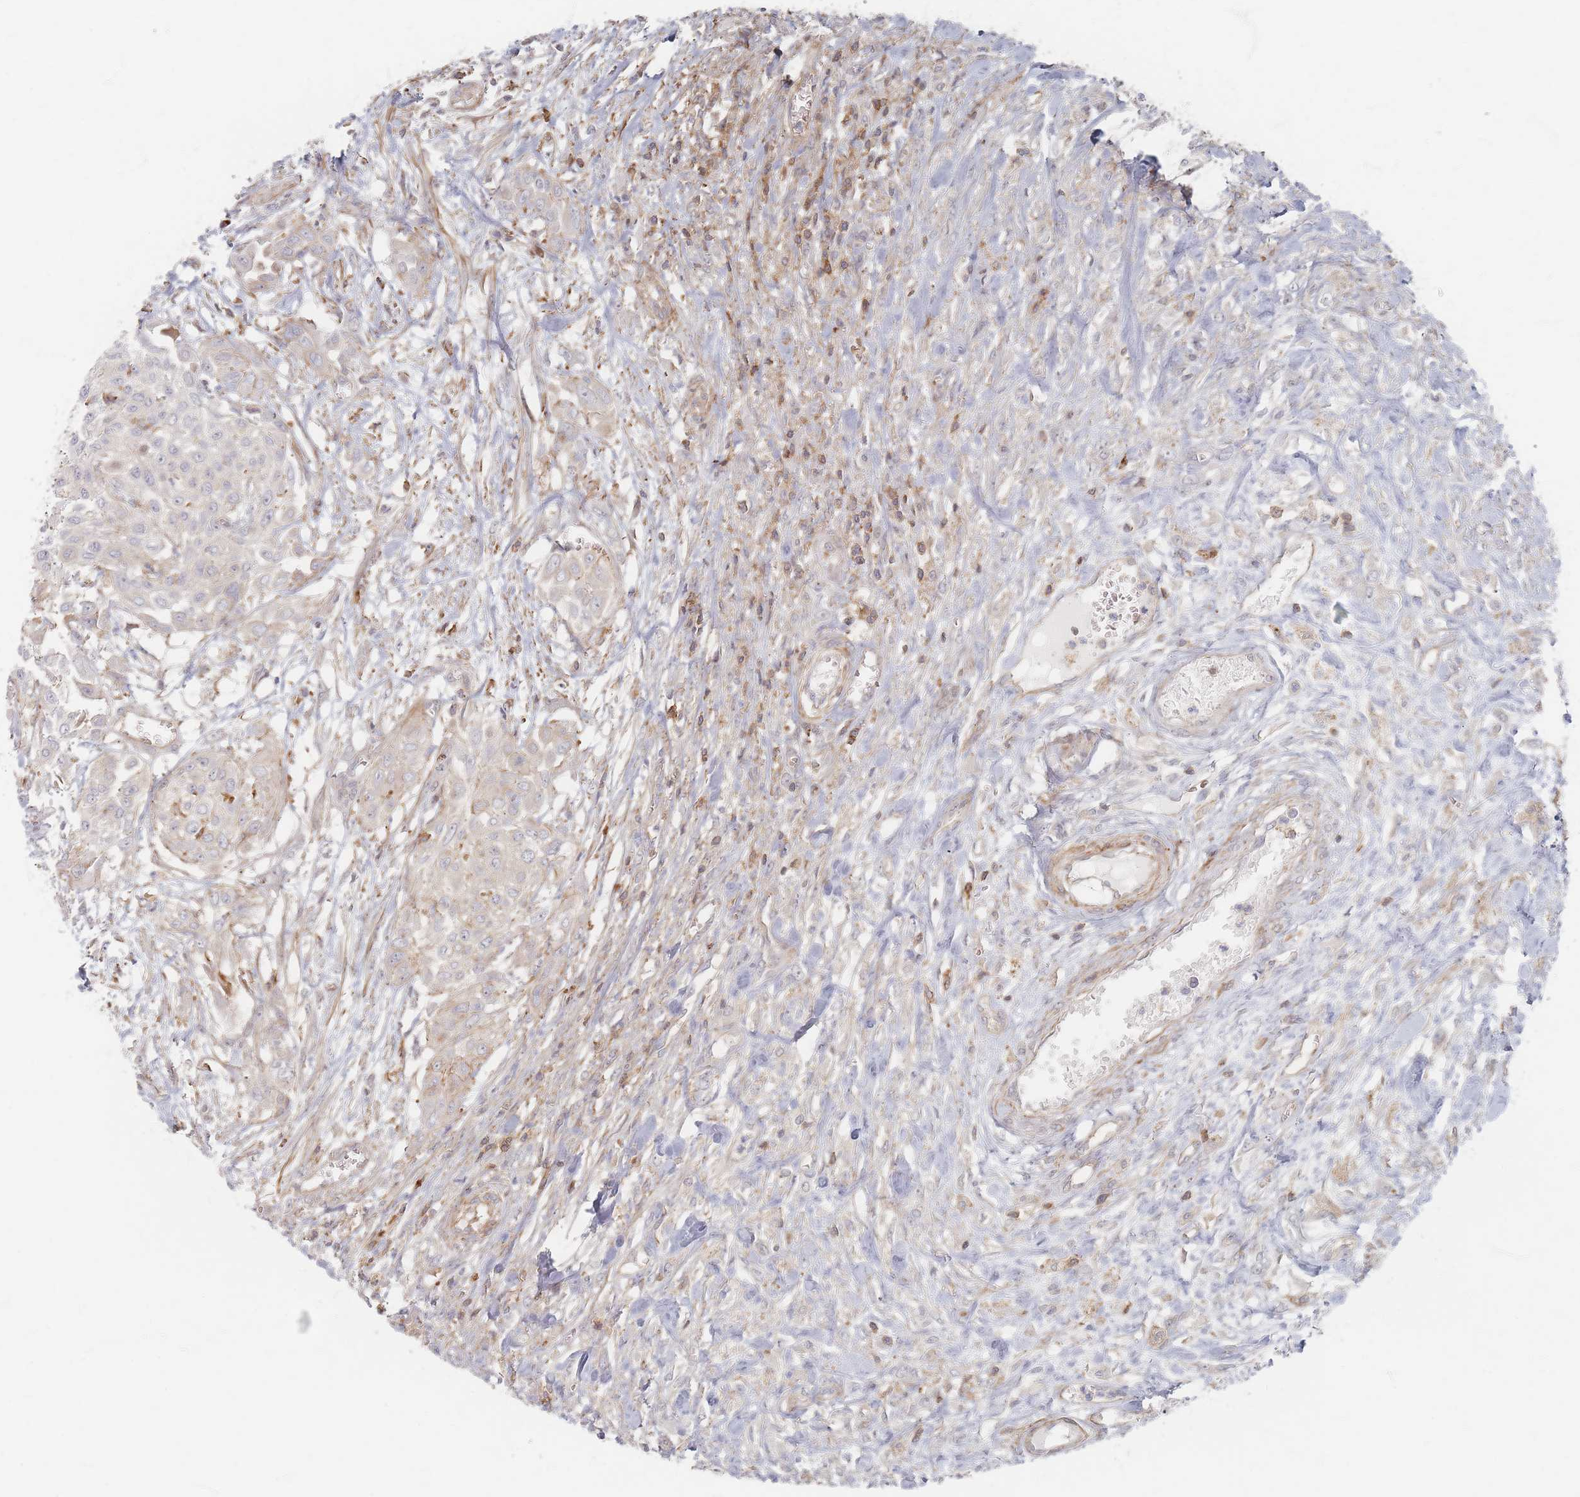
{"staining": {"intensity": "negative", "quantity": "none", "location": "none"}, "tissue": "urothelial cancer", "cell_type": "Tumor cells", "image_type": "cancer", "snomed": [{"axis": "morphology", "description": "Urothelial carcinoma, High grade"}, {"axis": "topography", "description": "Urinary bladder"}], "caption": "IHC photomicrograph of urothelial cancer stained for a protein (brown), which exhibits no staining in tumor cells.", "gene": "ZNF852", "patient": {"sex": "male", "age": 57}}